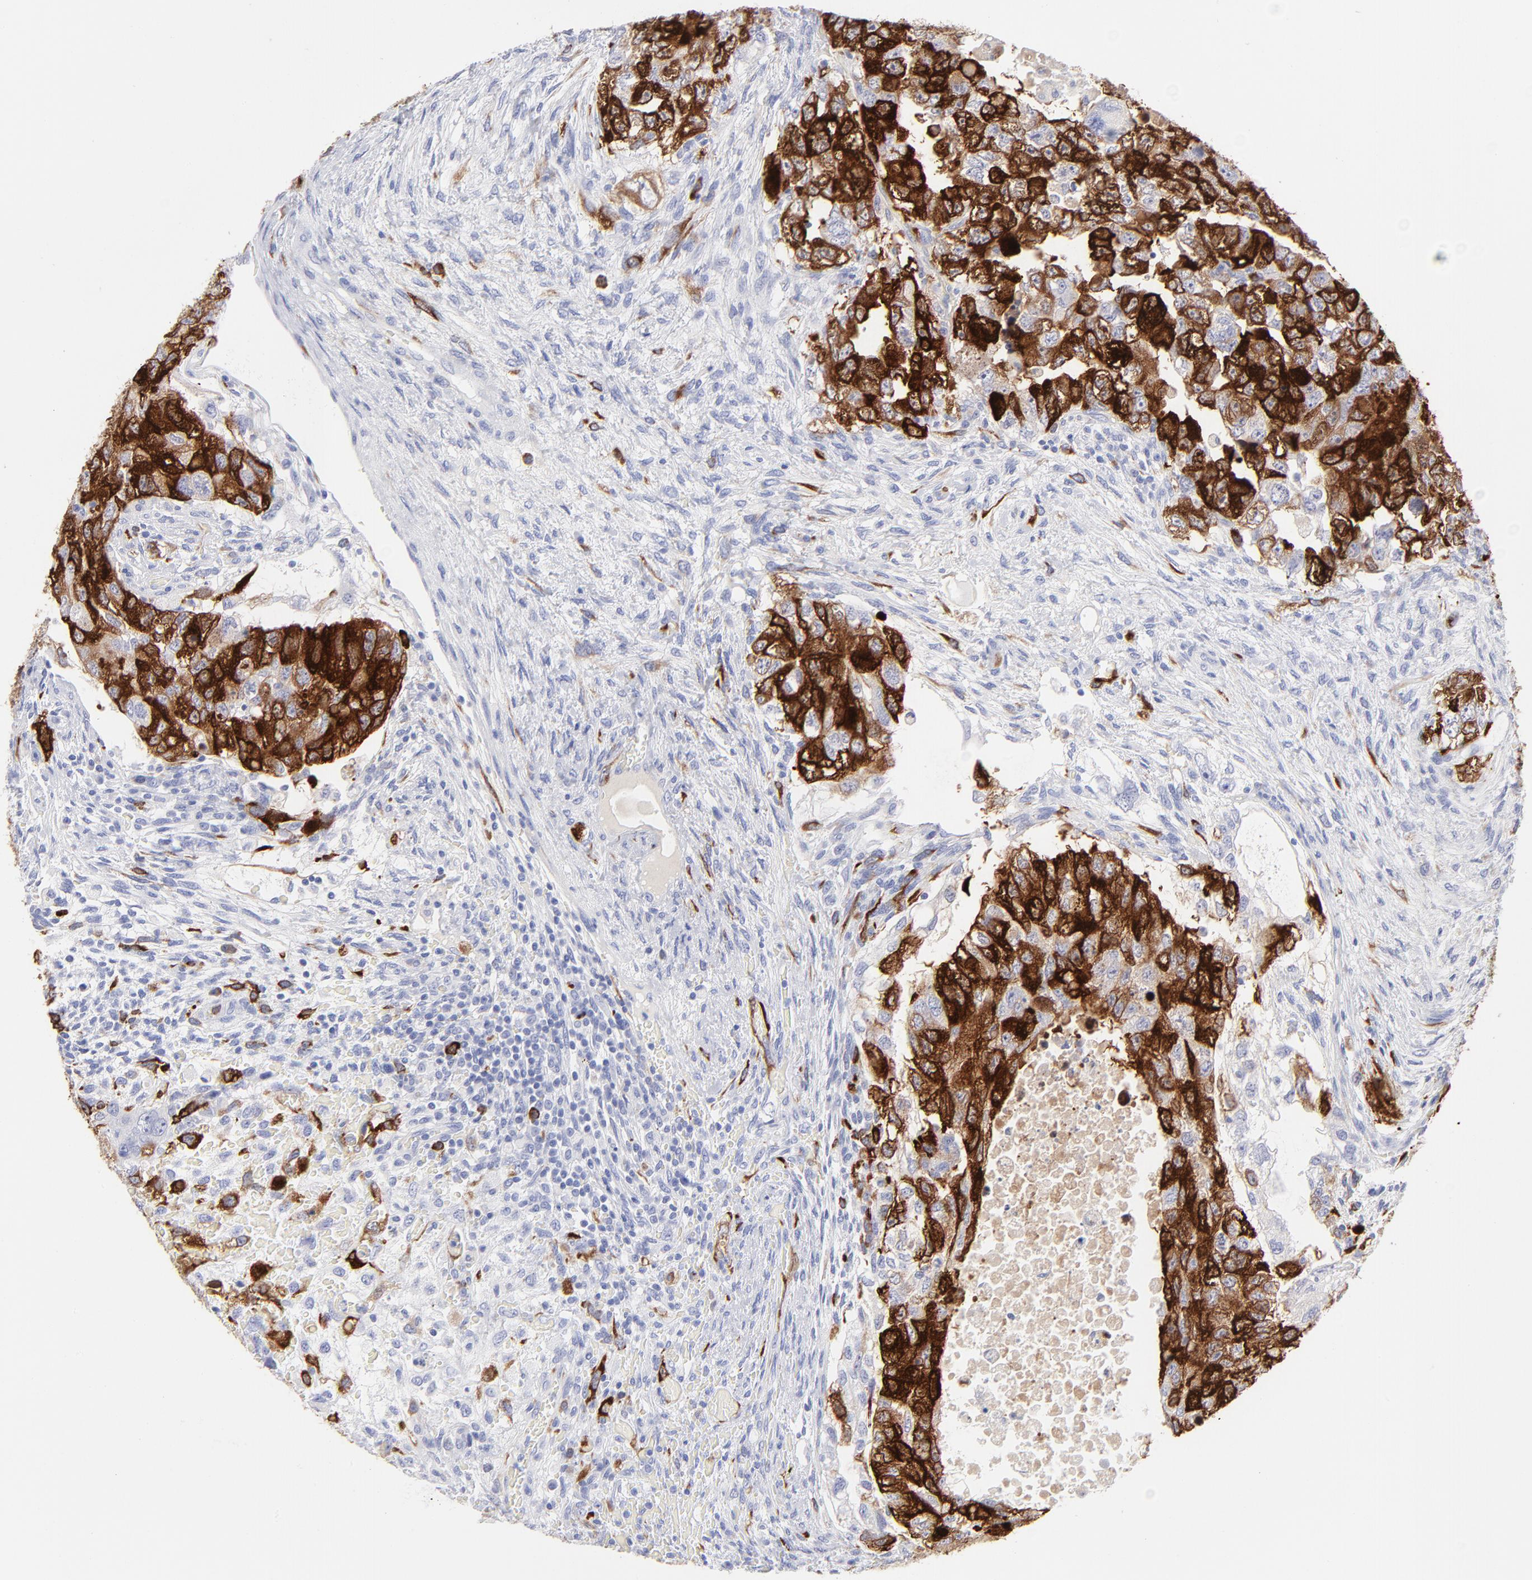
{"staining": {"intensity": "moderate", "quantity": ">75%", "location": "cytoplasmic/membranous"}, "tissue": "testis cancer", "cell_type": "Tumor cells", "image_type": "cancer", "snomed": [{"axis": "morphology", "description": "Carcinoma, Embryonal, NOS"}, {"axis": "topography", "description": "Testis"}], "caption": "Protein expression analysis of testis cancer (embryonal carcinoma) exhibits moderate cytoplasmic/membranous positivity in approximately >75% of tumor cells. The staining is performed using DAB brown chromogen to label protein expression. The nuclei are counter-stained blue using hematoxylin.", "gene": "CCNB1", "patient": {"sex": "male", "age": 36}}